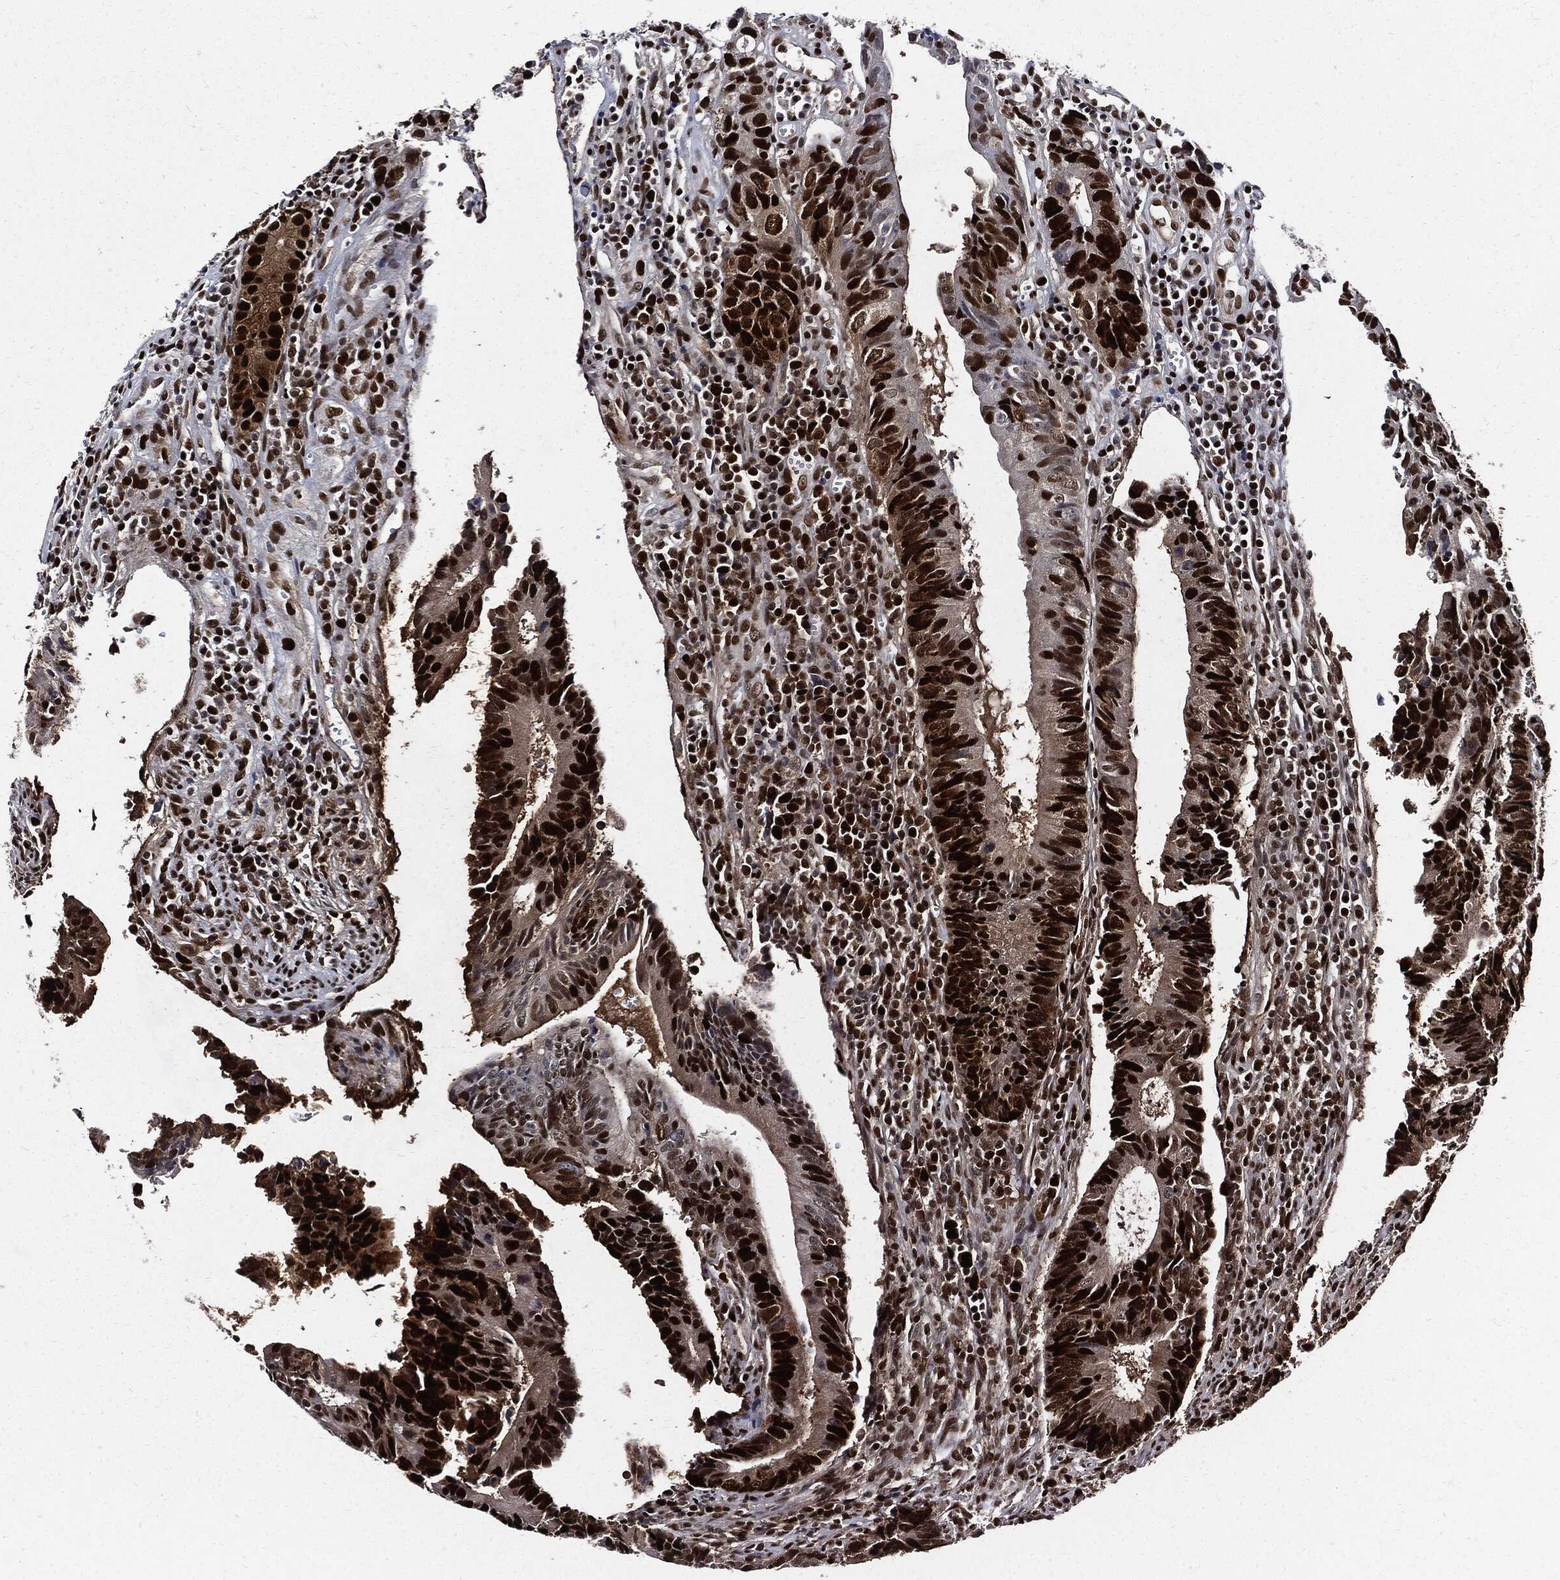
{"staining": {"intensity": "strong", "quantity": ">75%", "location": "nuclear"}, "tissue": "colorectal cancer", "cell_type": "Tumor cells", "image_type": "cancer", "snomed": [{"axis": "morphology", "description": "Adenocarcinoma, NOS"}, {"axis": "topography", "description": "Colon"}], "caption": "Immunohistochemical staining of human adenocarcinoma (colorectal) demonstrates high levels of strong nuclear positivity in about >75% of tumor cells.", "gene": "PCNA", "patient": {"sex": "female", "age": 87}}